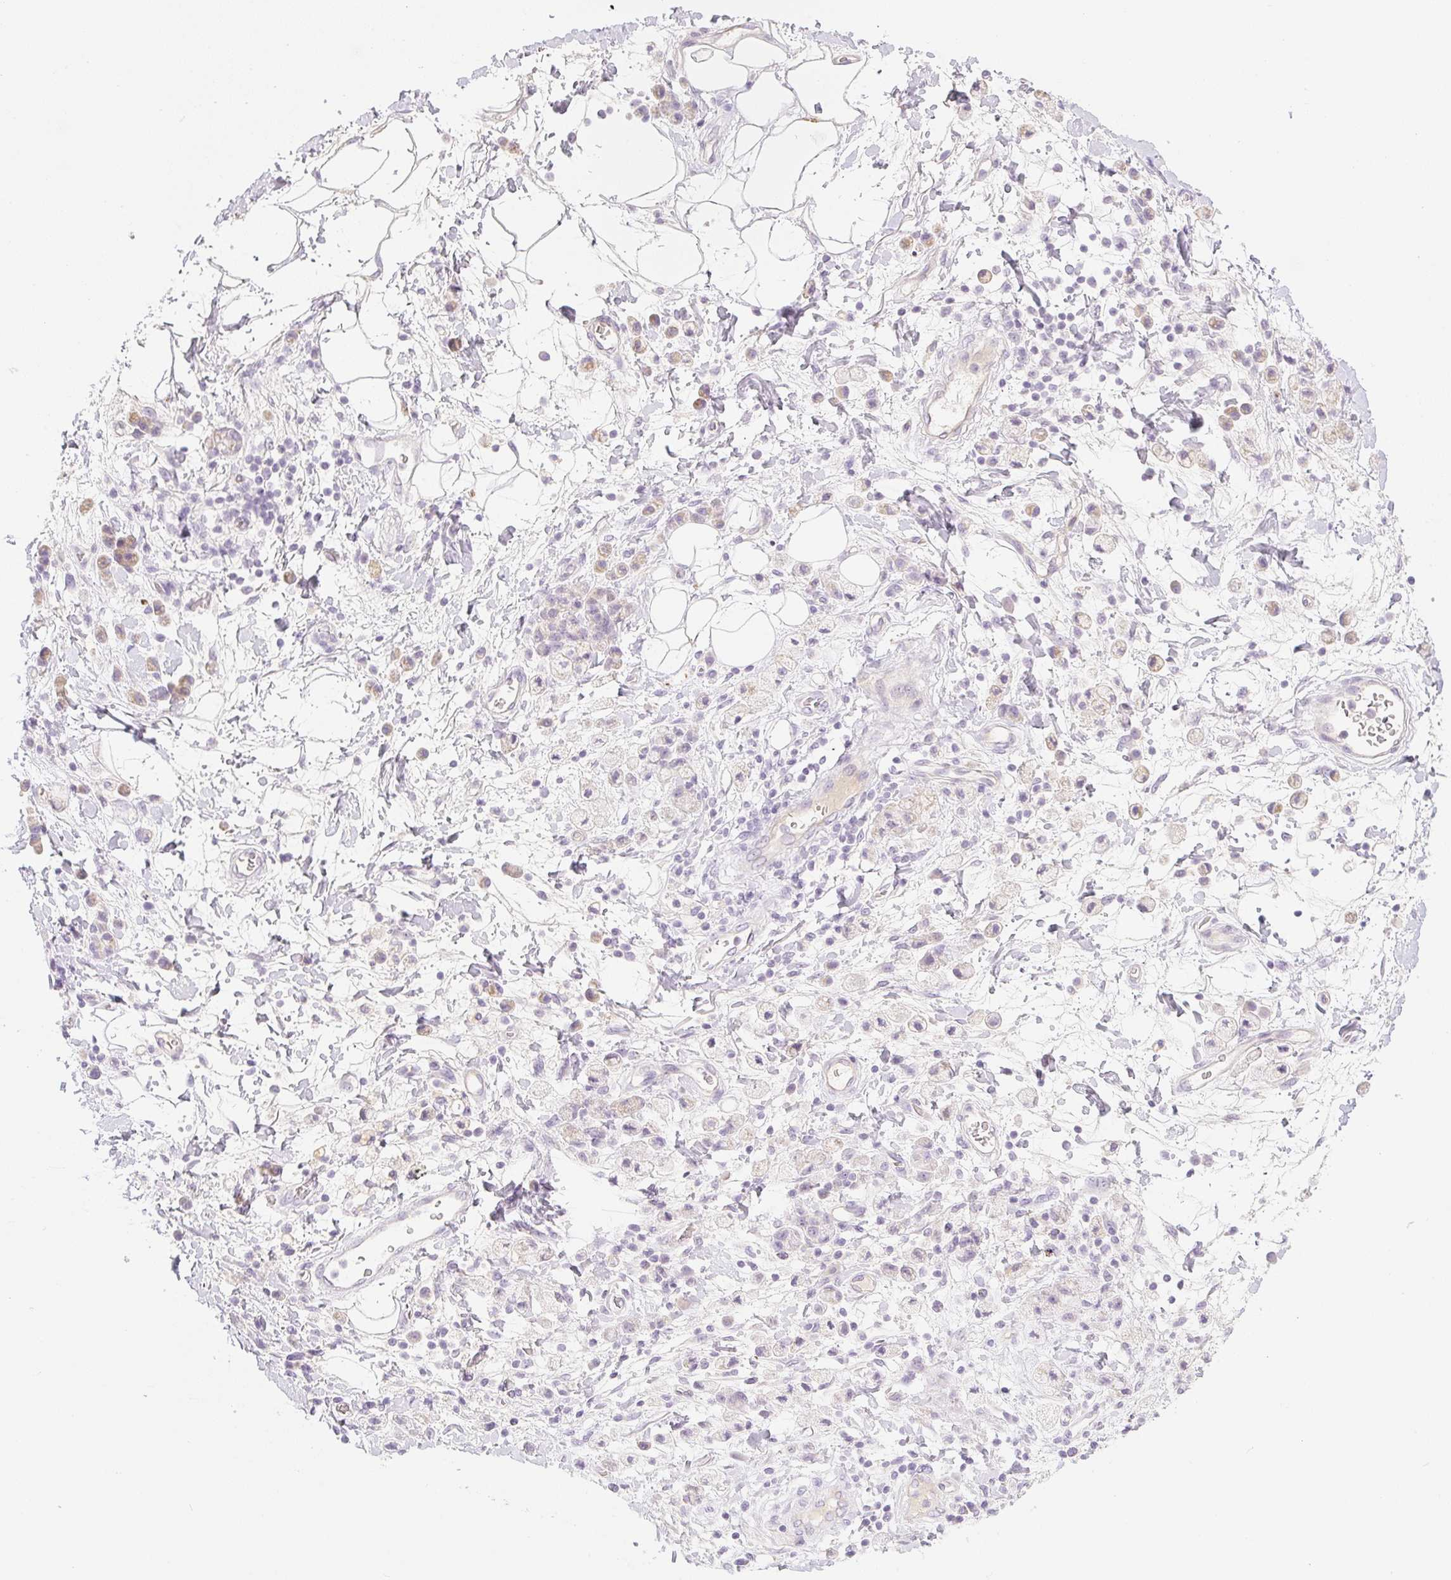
{"staining": {"intensity": "negative", "quantity": "none", "location": "none"}, "tissue": "stomach cancer", "cell_type": "Tumor cells", "image_type": "cancer", "snomed": [{"axis": "morphology", "description": "Adenocarcinoma, NOS"}, {"axis": "topography", "description": "Stomach"}], "caption": "A histopathology image of stomach cancer stained for a protein demonstrates no brown staining in tumor cells. (DAB IHC with hematoxylin counter stain).", "gene": "MIA2", "patient": {"sex": "male", "age": 77}}